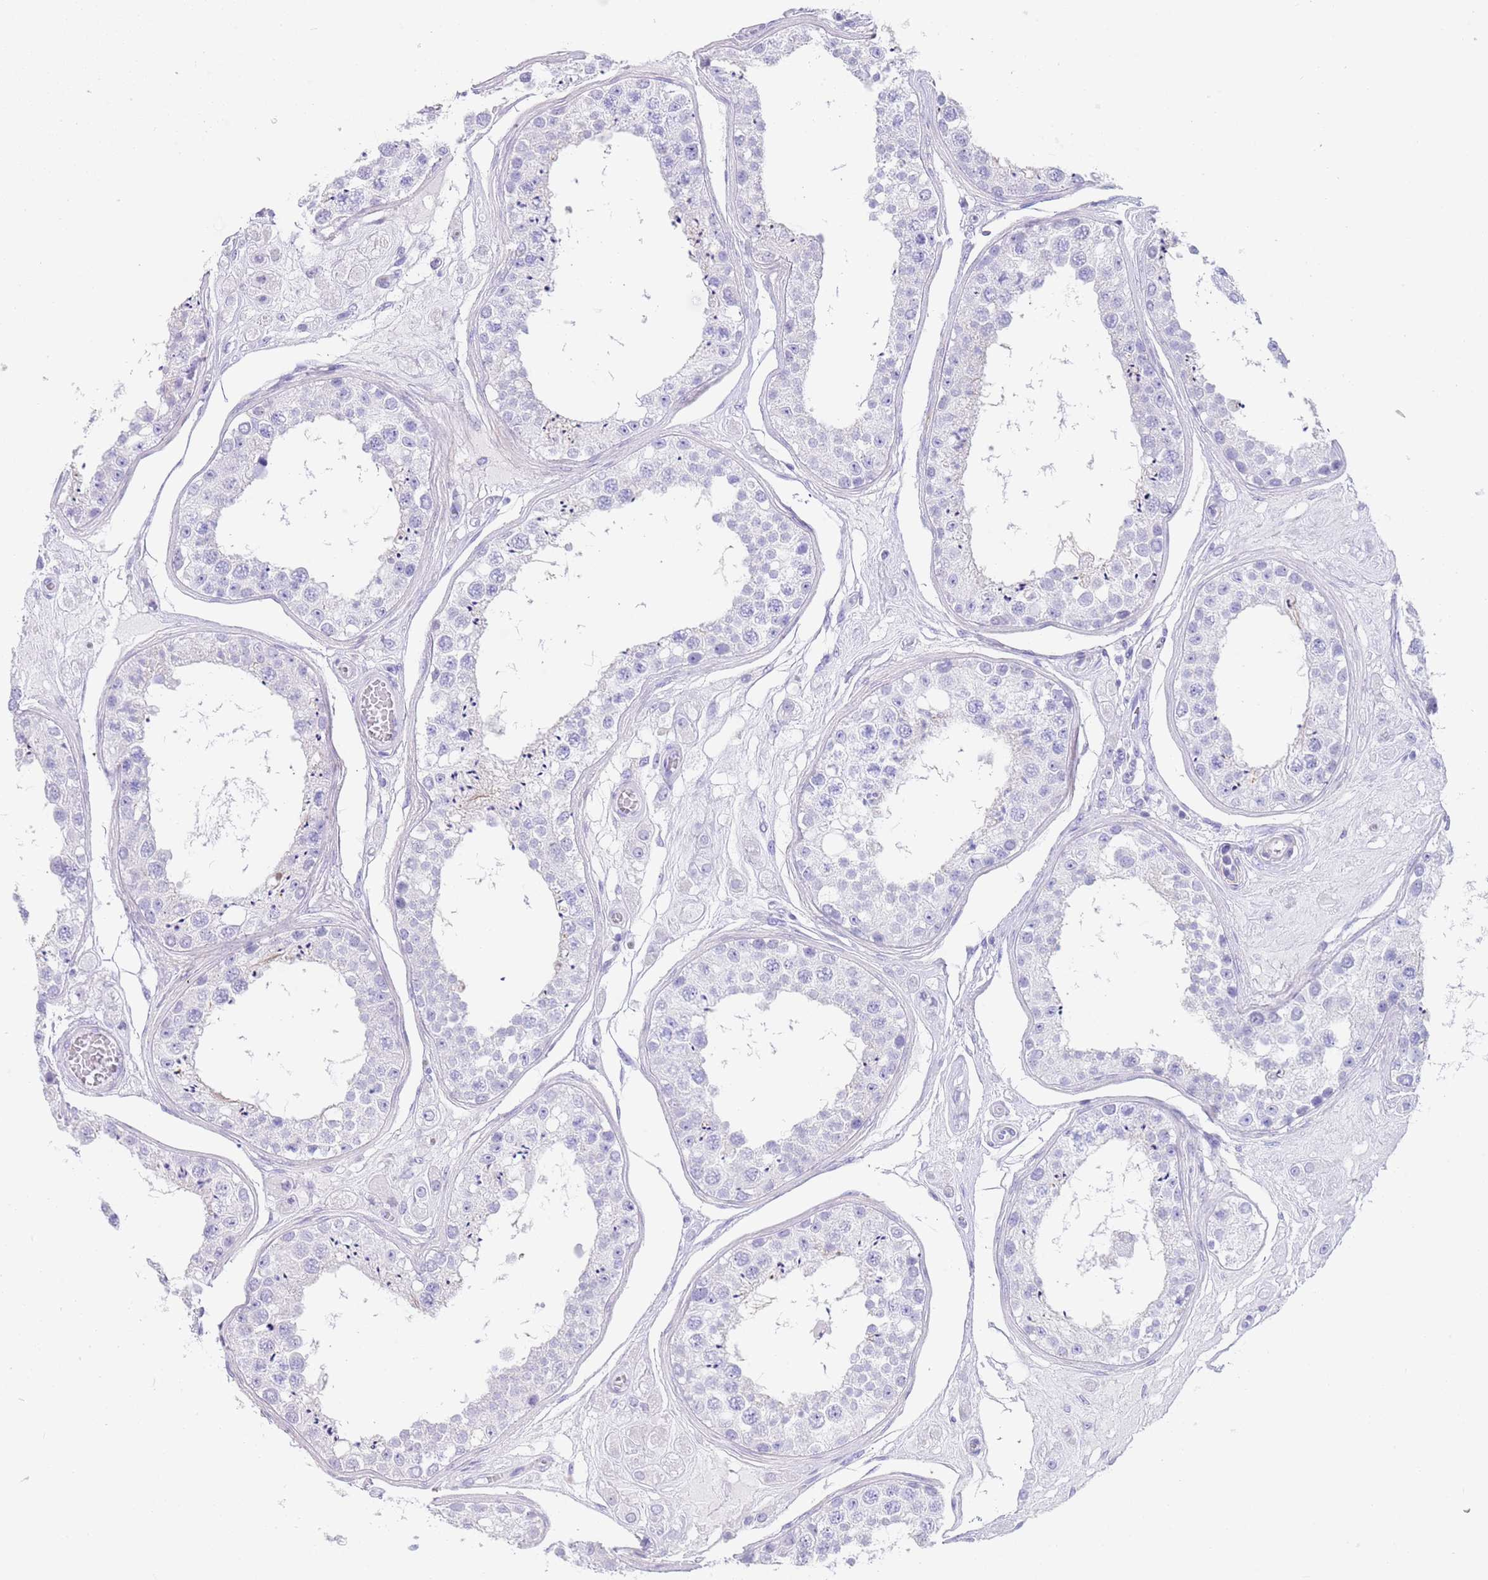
{"staining": {"intensity": "negative", "quantity": "none", "location": "none"}, "tissue": "testis", "cell_type": "Cells in seminiferous ducts", "image_type": "normal", "snomed": [{"axis": "morphology", "description": "Normal tissue, NOS"}, {"axis": "topography", "description": "Testis"}], "caption": "This is an IHC image of unremarkable testis. There is no staining in cells in seminiferous ducts.", "gene": "CPXM2", "patient": {"sex": "male", "age": 25}}